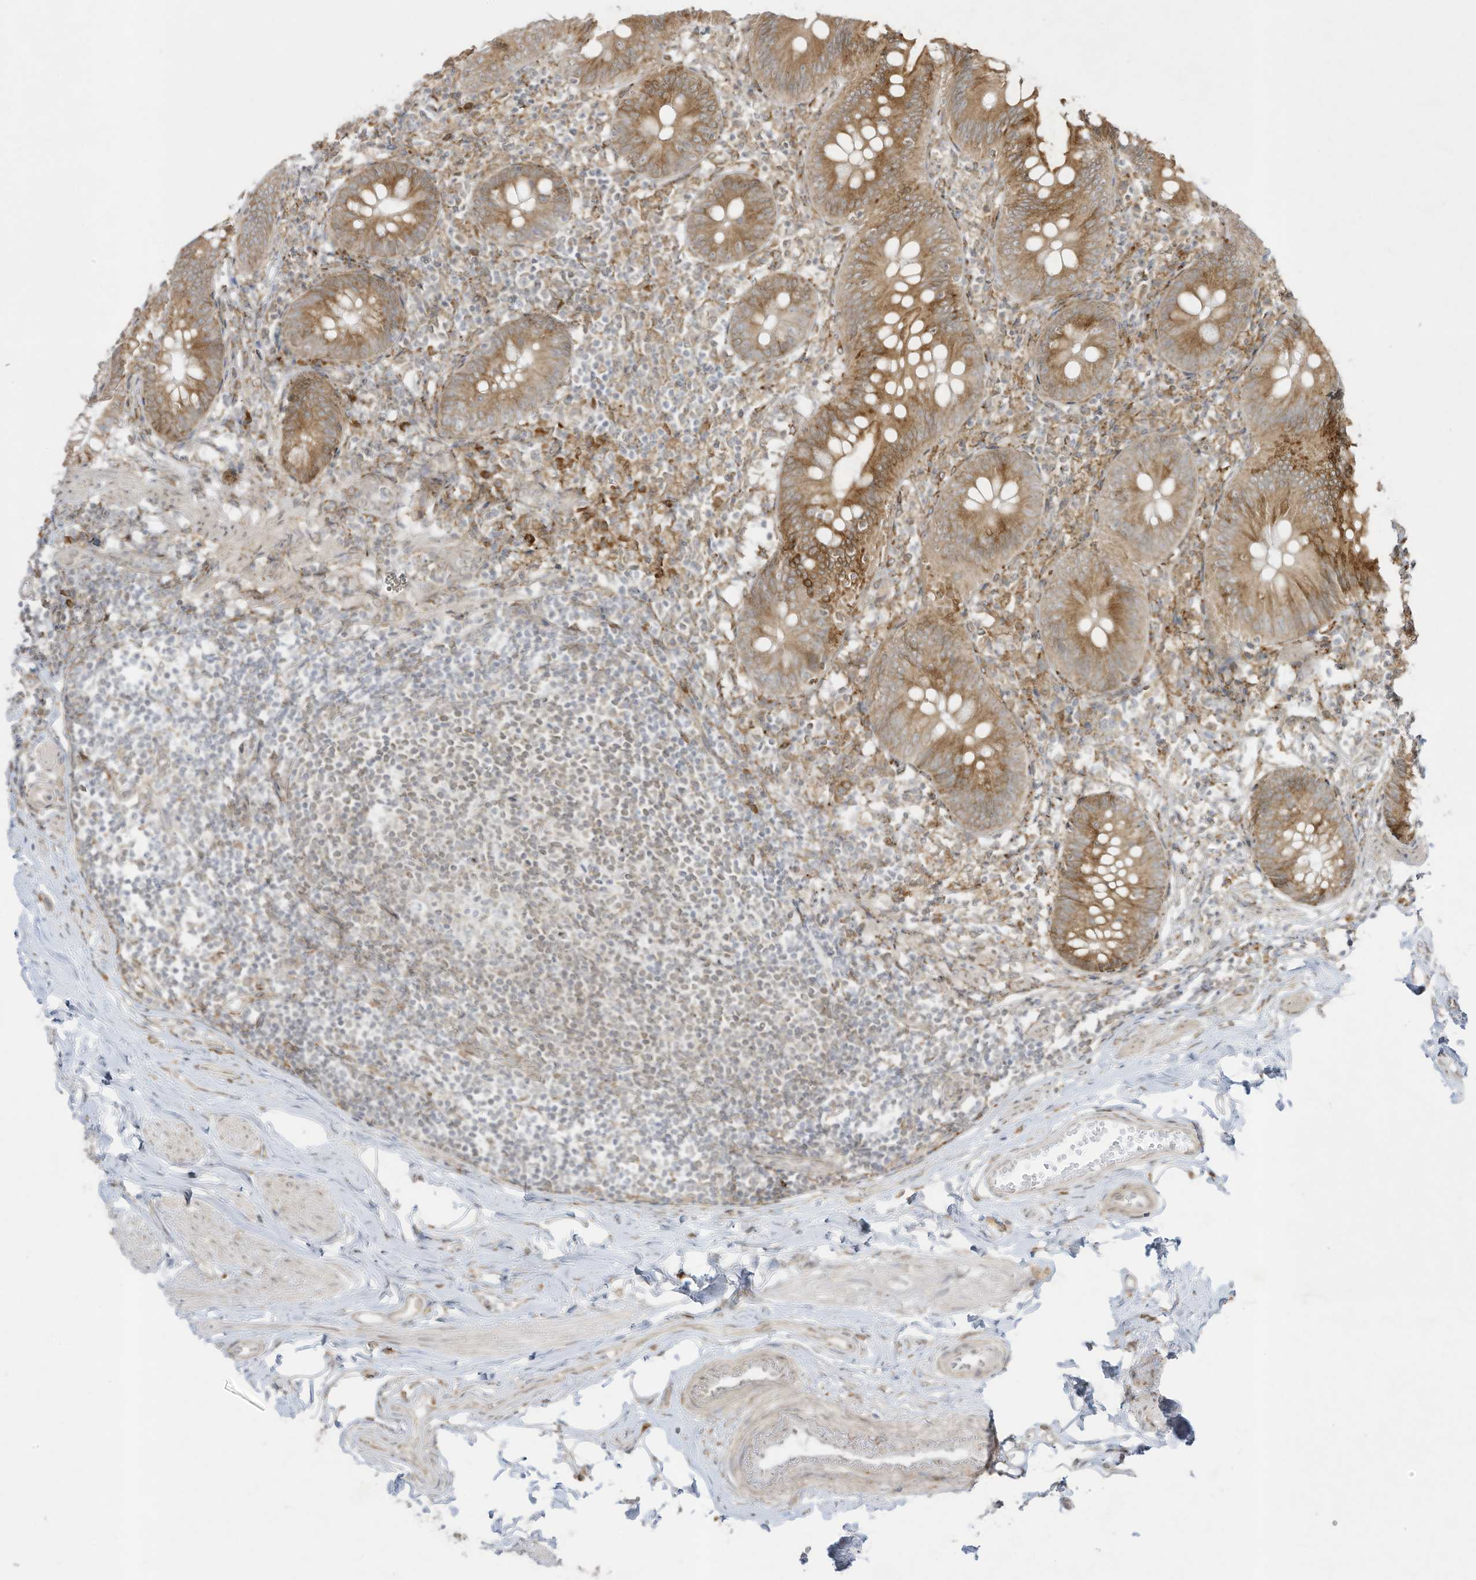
{"staining": {"intensity": "moderate", "quantity": ">75%", "location": "cytoplasmic/membranous"}, "tissue": "appendix", "cell_type": "Glandular cells", "image_type": "normal", "snomed": [{"axis": "morphology", "description": "Normal tissue, NOS"}, {"axis": "topography", "description": "Appendix"}], "caption": "DAB immunohistochemical staining of normal human appendix shows moderate cytoplasmic/membranous protein positivity in approximately >75% of glandular cells.", "gene": "PTK6", "patient": {"sex": "female", "age": 62}}